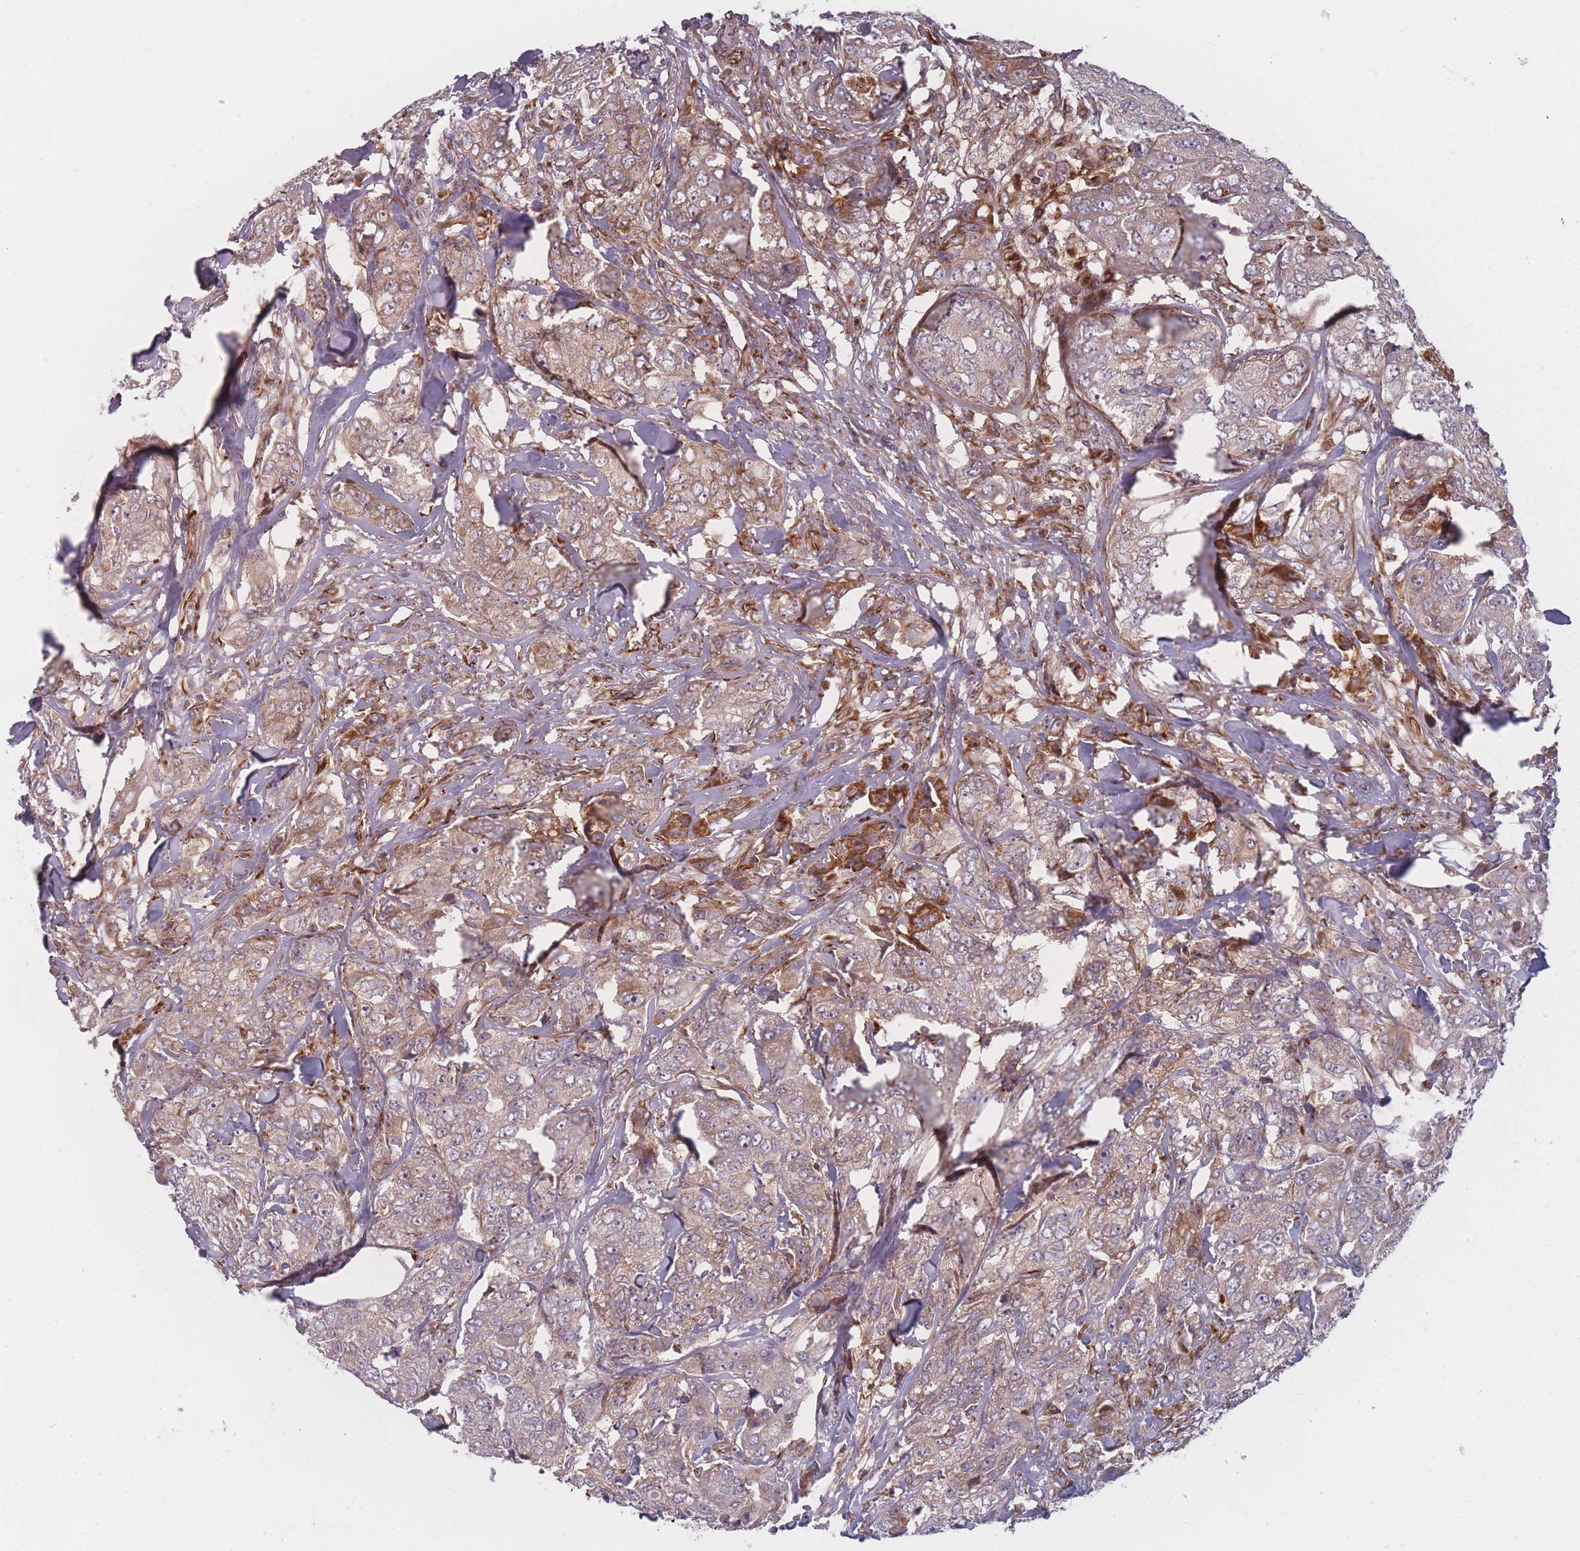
{"staining": {"intensity": "weak", "quantity": "<25%", "location": "cytoplasmic/membranous"}, "tissue": "breast cancer", "cell_type": "Tumor cells", "image_type": "cancer", "snomed": [{"axis": "morphology", "description": "Duct carcinoma"}, {"axis": "topography", "description": "Breast"}], "caption": "Immunohistochemical staining of breast cancer shows no significant staining in tumor cells.", "gene": "EEF1AKMT2", "patient": {"sex": "female", "age": 43}}